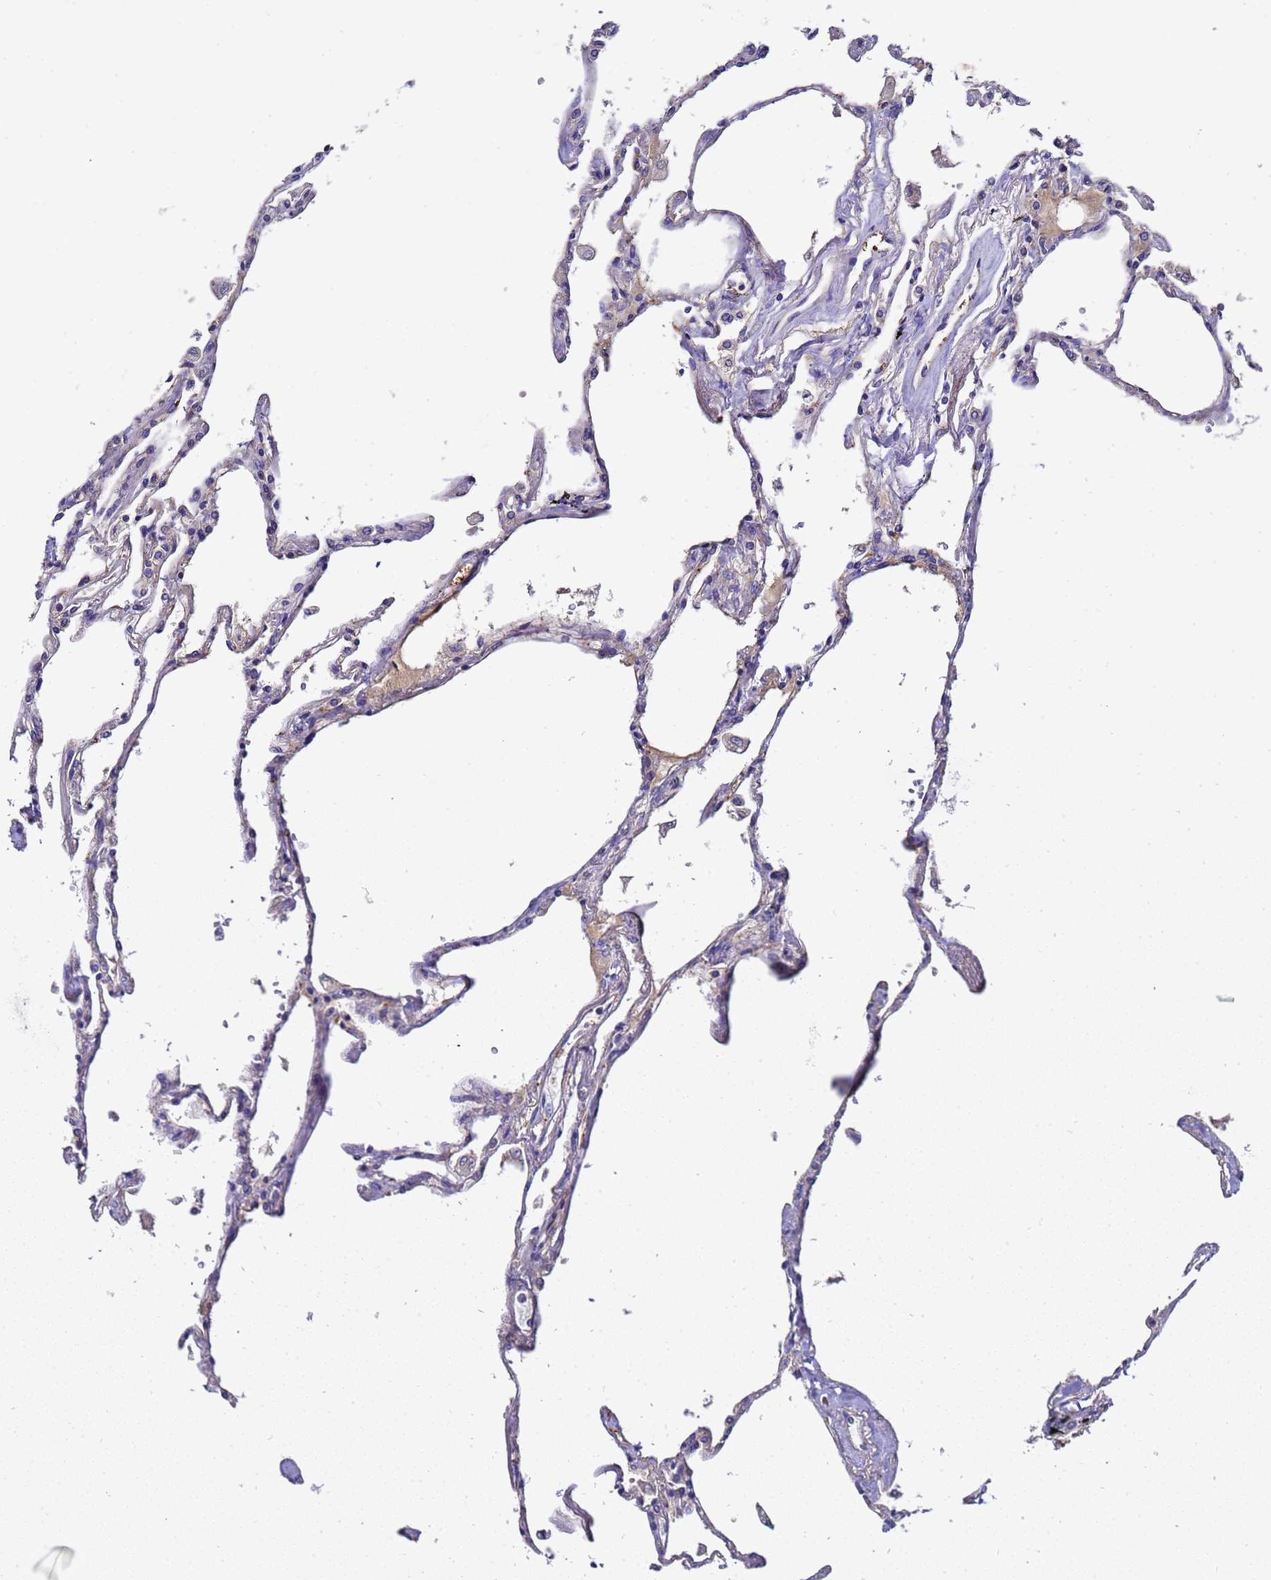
{"staining": {"intensity": "moderate", "quantity": "25%-75%", "location": "cytoplasmic/membranous"}, "tissue": "lung", "cell_type": "Alveolar cells", "image_type": "normal", "snomed": [{"axis": "morphology", "description": "Normal tissue, NOS"}, {"axis": "topography", "description": "Lung"}], "caption": "Moderate cytoplasmic/membranous positivity for a protein is seen in approximately 25%-75% of alveolar cells of normal lung using immunohistochemistry (IHC).", "gene": "MOCS1", "patient": {"sex": "female", "age": 67}}